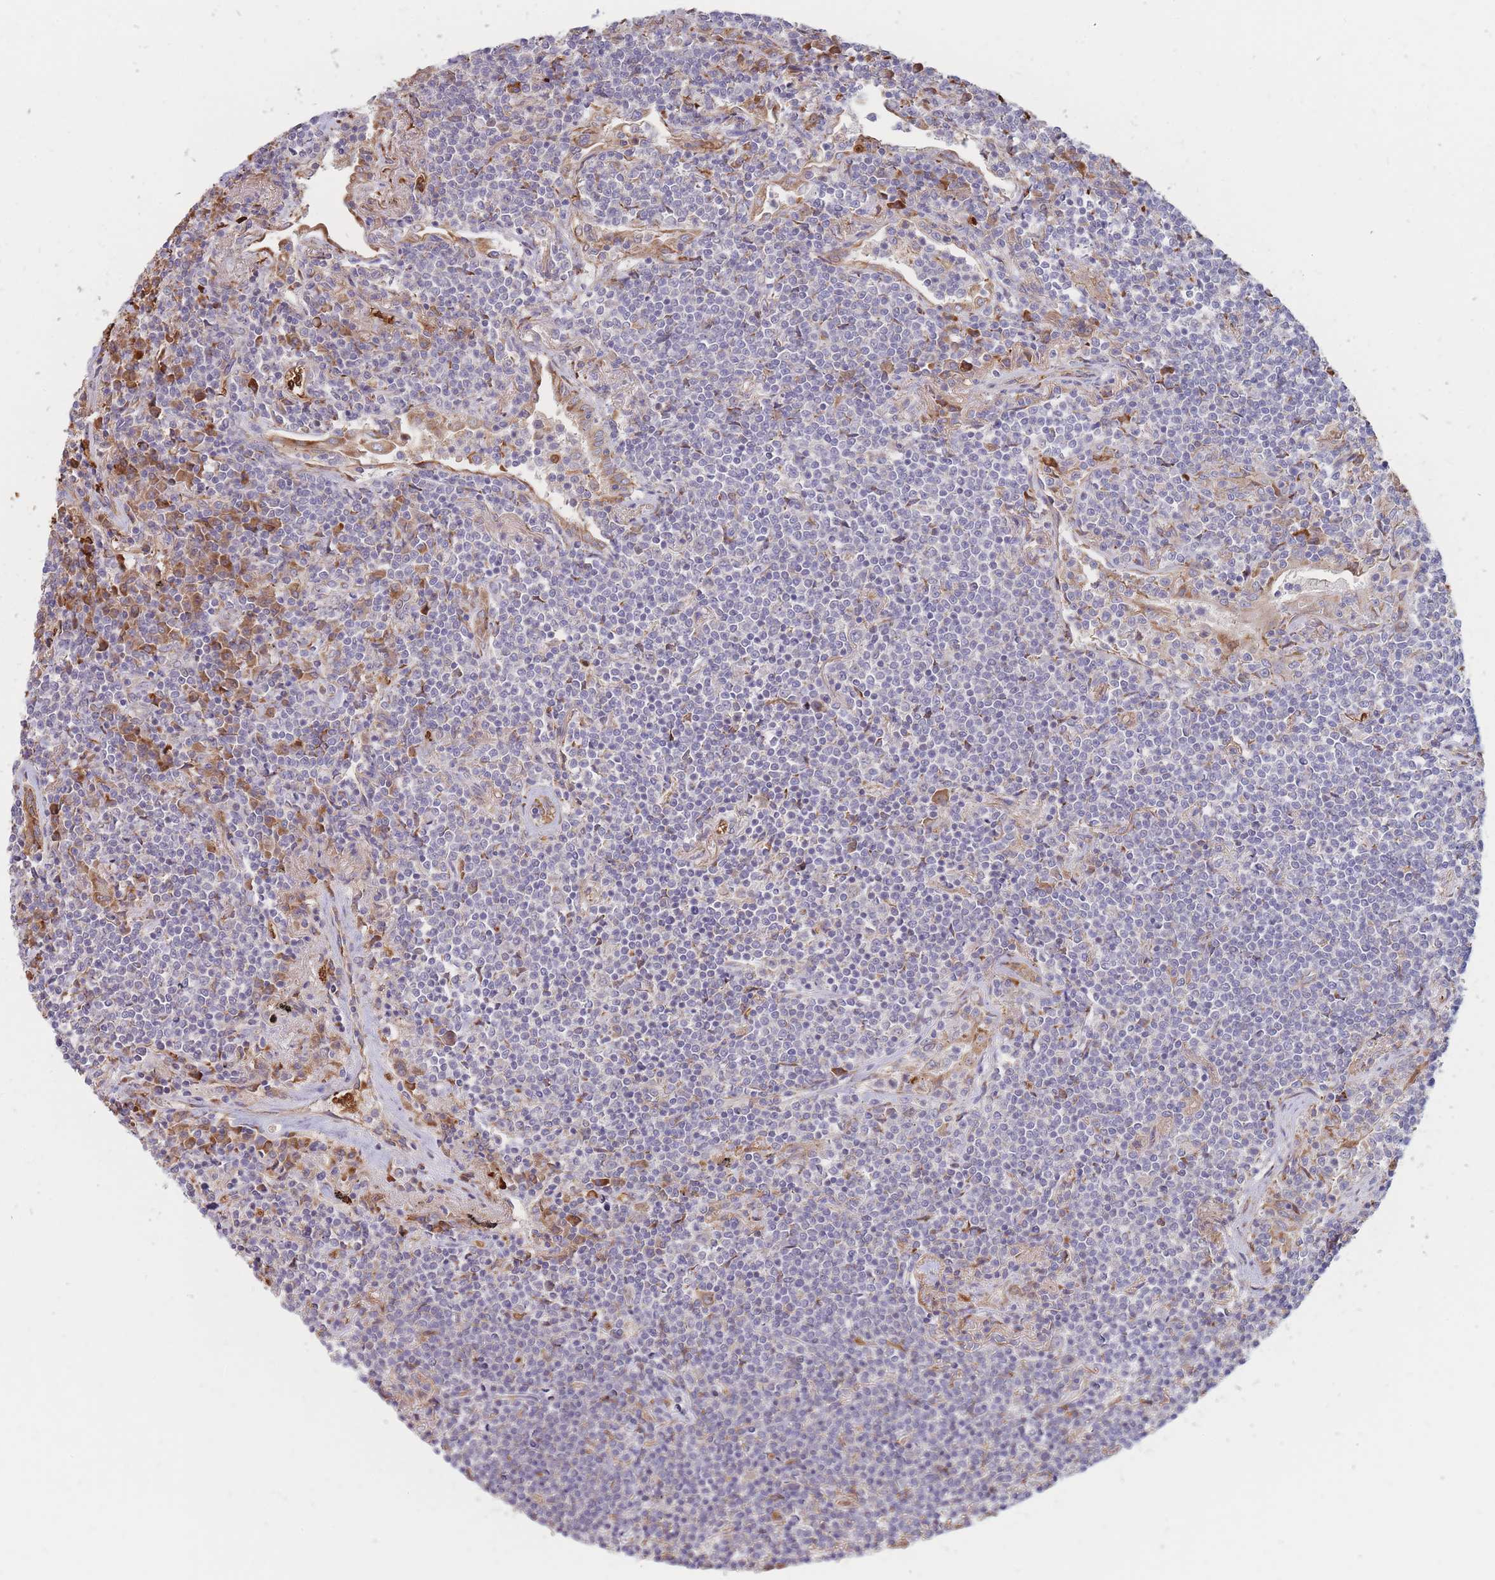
{"staining": {"intensity": "negative", "quantity": "none", "location": "none"}, "tissue": "lymphoma", "cell_type": "Tumor cells", "image_type": "cancer", "snomed": [{"axis": "morphology", "description": "Malignant lymphoma, non-Hodgkin's type, Low grade"}, {"axis": "topography", "description": "Lung"}], "caption": "This photomicrograph is of low-grade malignant lymphoma, non-Hodgkin's type stained with immunohistochemistry to label a protein in brown with the nuclei are counter-stained blue. There is no positivity in tumor cells. (Stains: DAB immunohistochemistry with hematoxylin counter stain, Microscopy: brightfield microscopy at high magnification).", "gene": "ATP10D", "patient": {"sex": "female", "age": 71}}